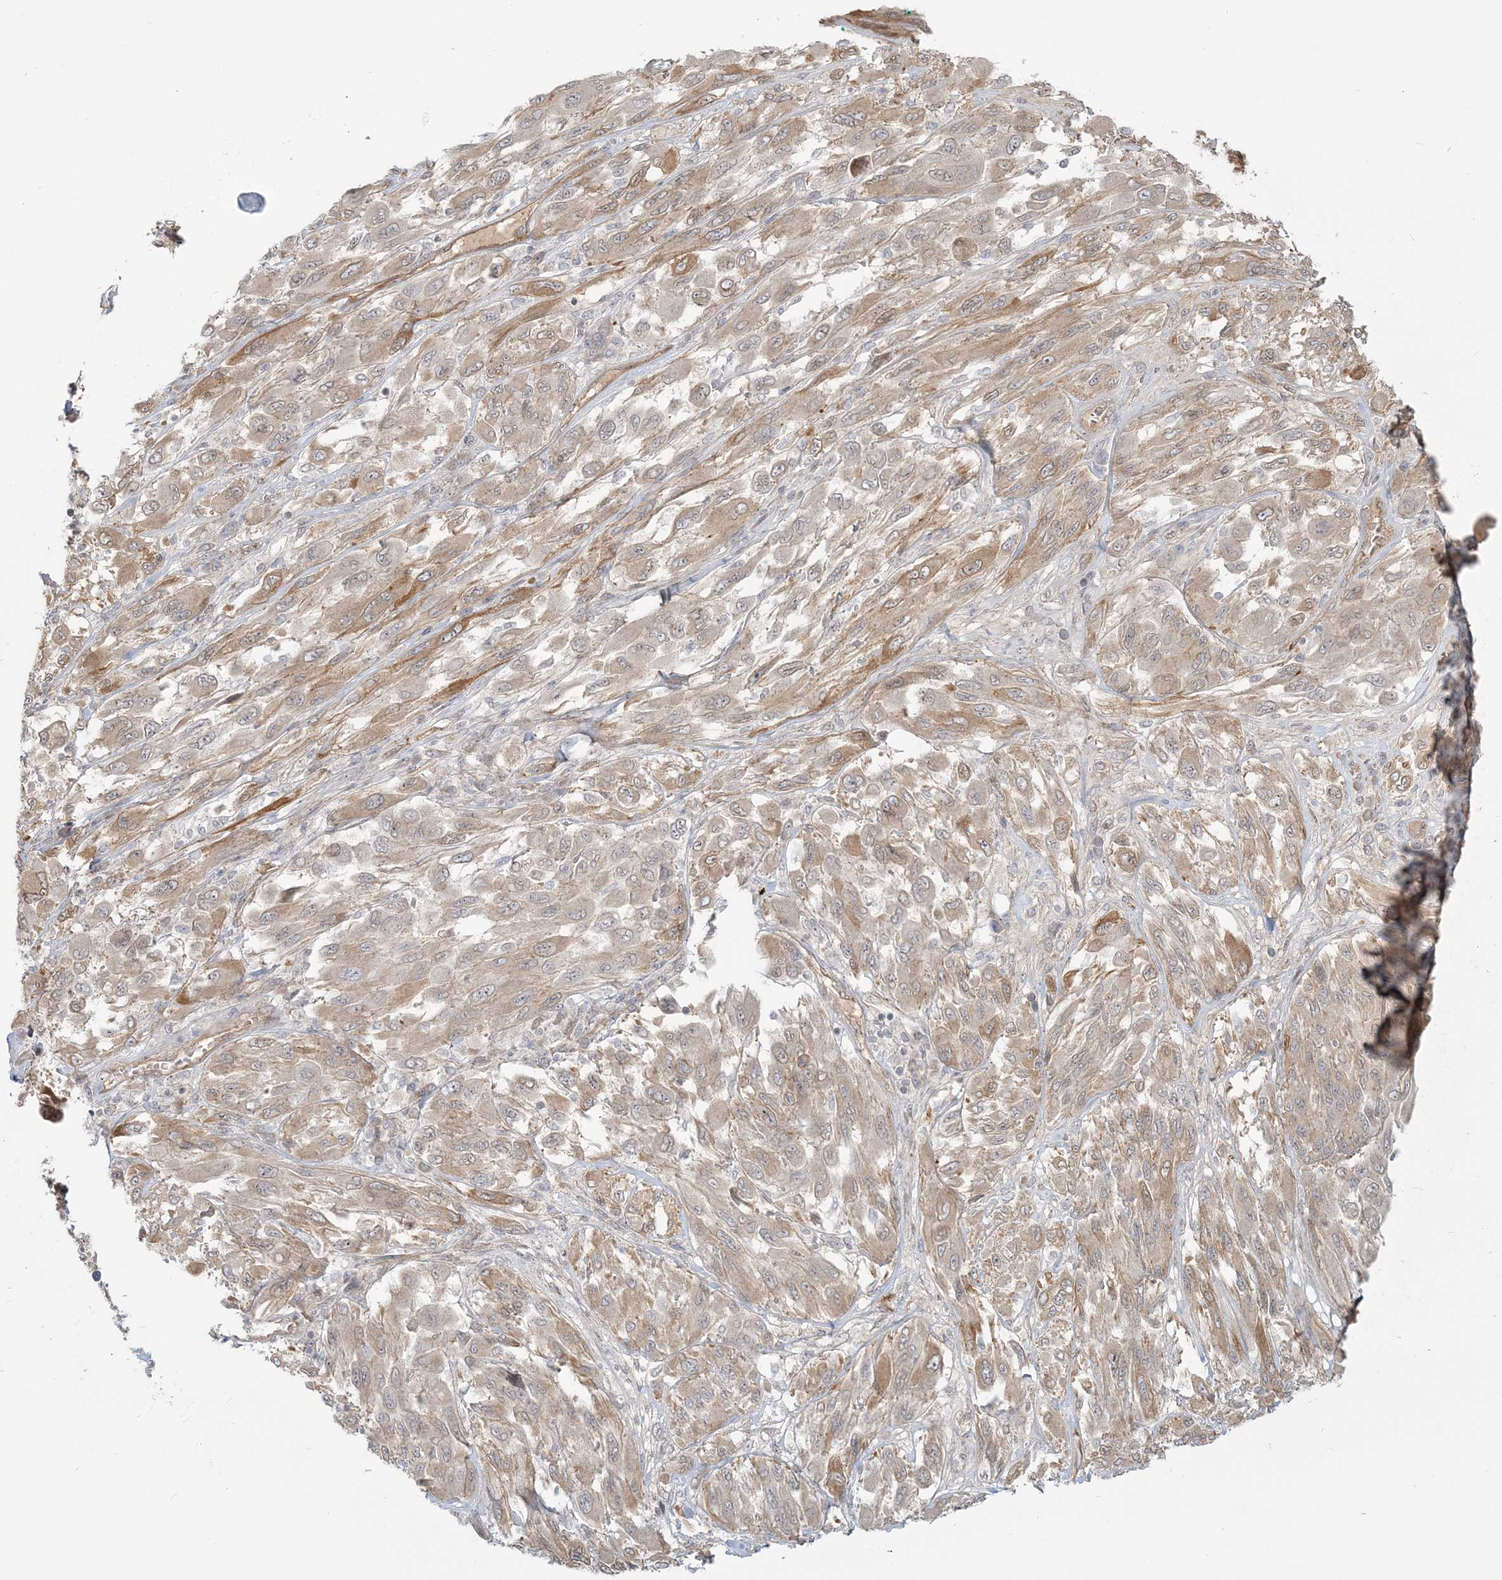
{"staining": {"intensity": "weak", "quantity": ">75%", "location": "cytoplasmic/membranous"}, "tissue": "melanoma", "cell_type": "Tumor cells", "image_type": "cancer", "snomed": [{"axis": "morphology", "description": "Malignant melanoma, NOS"}, {"axis": "topography", "description": "Skin"}], "caption": "Immunohistochemistry (IHC) image of human melanoma stained for a protein (brown), which reveals low levels of weak cytoplasmic/membranous positivity in approximately >75% of tumor cells.", "gene": "SH3PXD2A", "patient": {"sex": "female", "age": 91}}